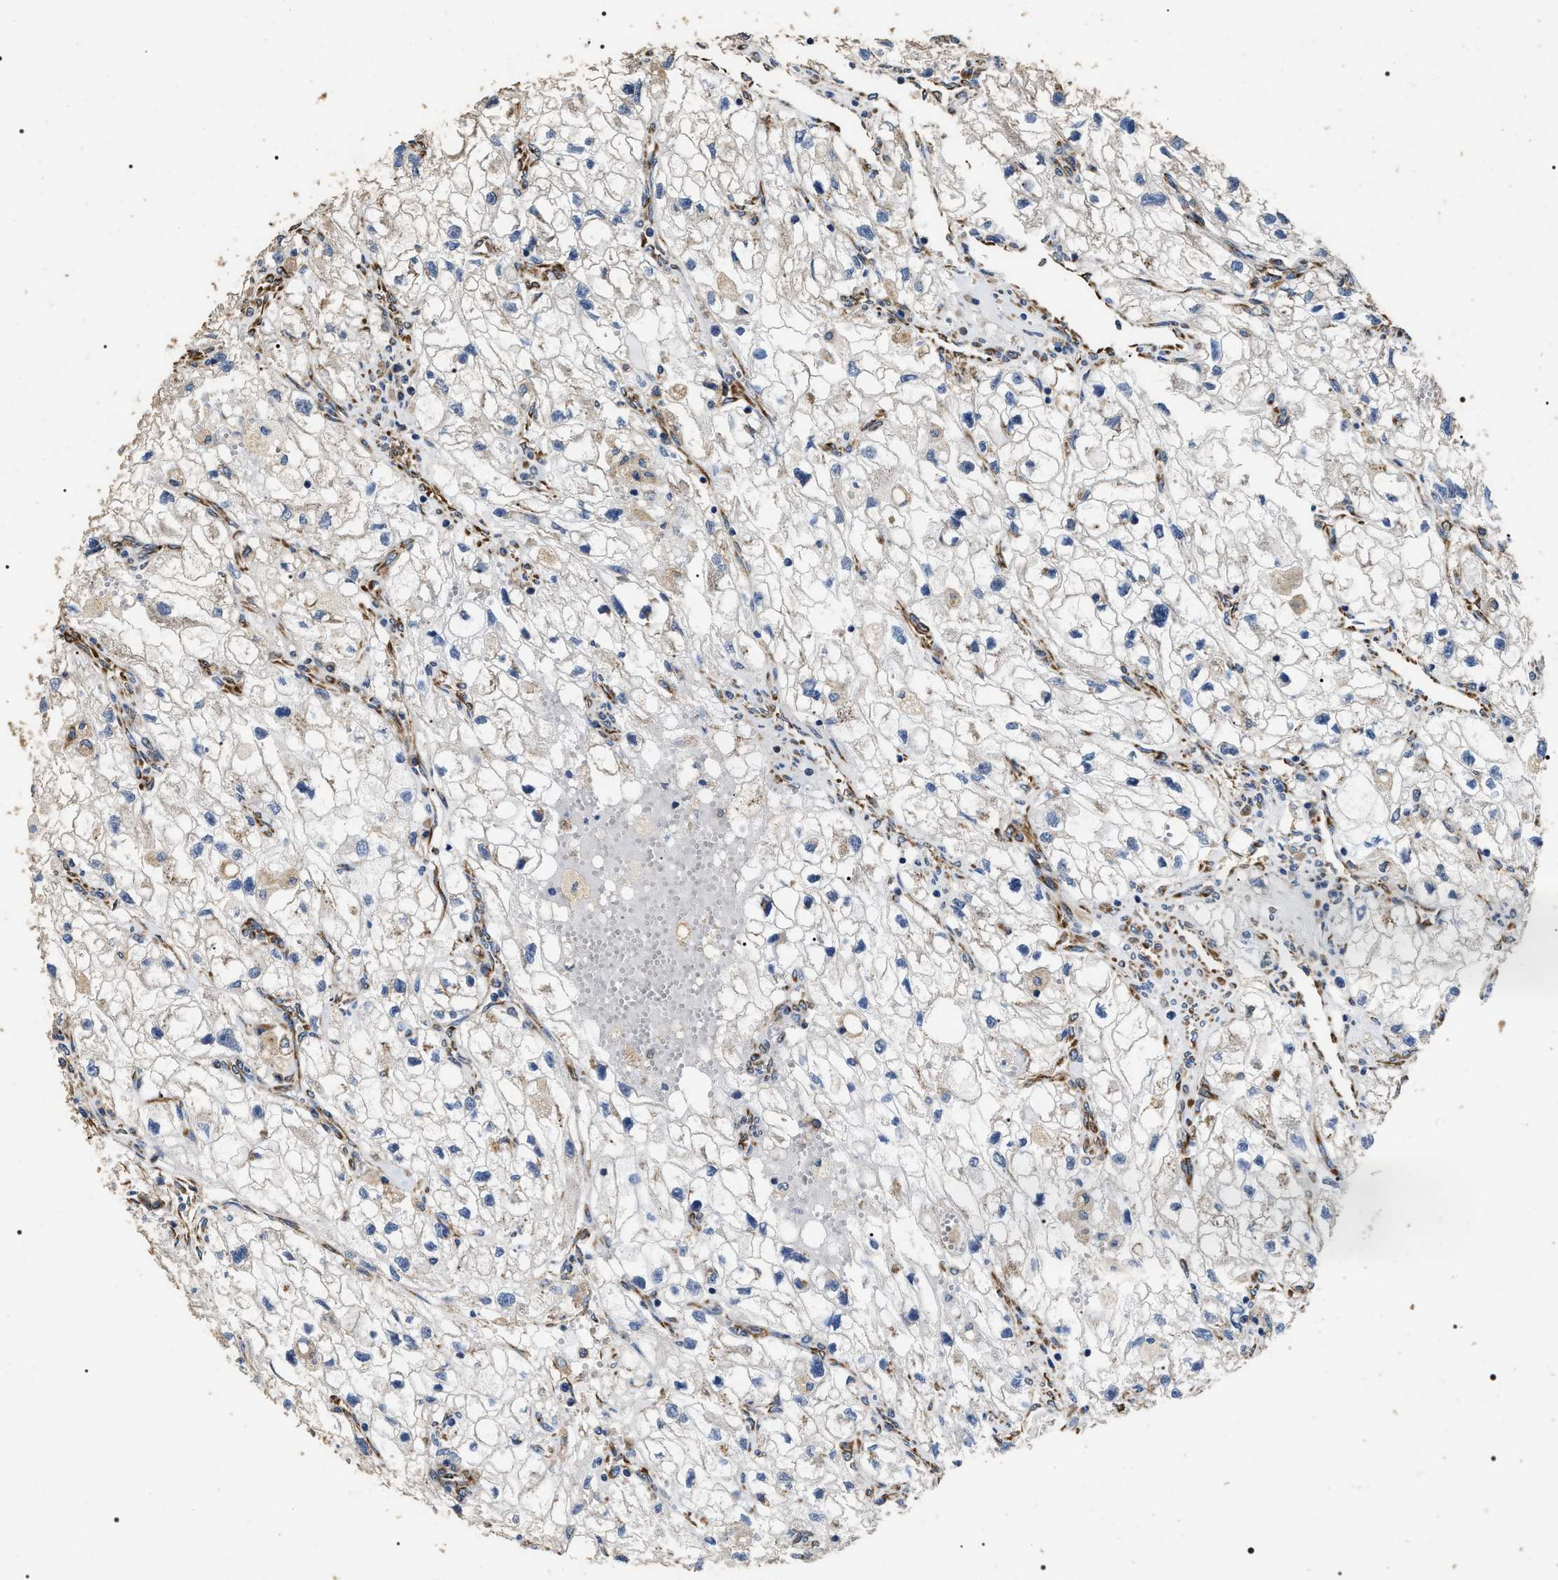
{"staining": {"intensity": "negative", "quantity": "none", "location": "none"}, "tissue": "renal cancer", "cell_type": "Tumor cells", "image_type": "cancer", "snomed": [{"axis": "morphology", "description": "Adenocarcinoma, NOS"}, {"axis": "topography", "description": "Kidney"}], "caption": "DAB (3,3'-diaminobenzidine) immunohistochemical staining of human renal cancer (adenocarcinoma) reveals no significant expression in tumor cells.", "gene": "KTN1", "patient": {"sex": "female", "age": 70}}